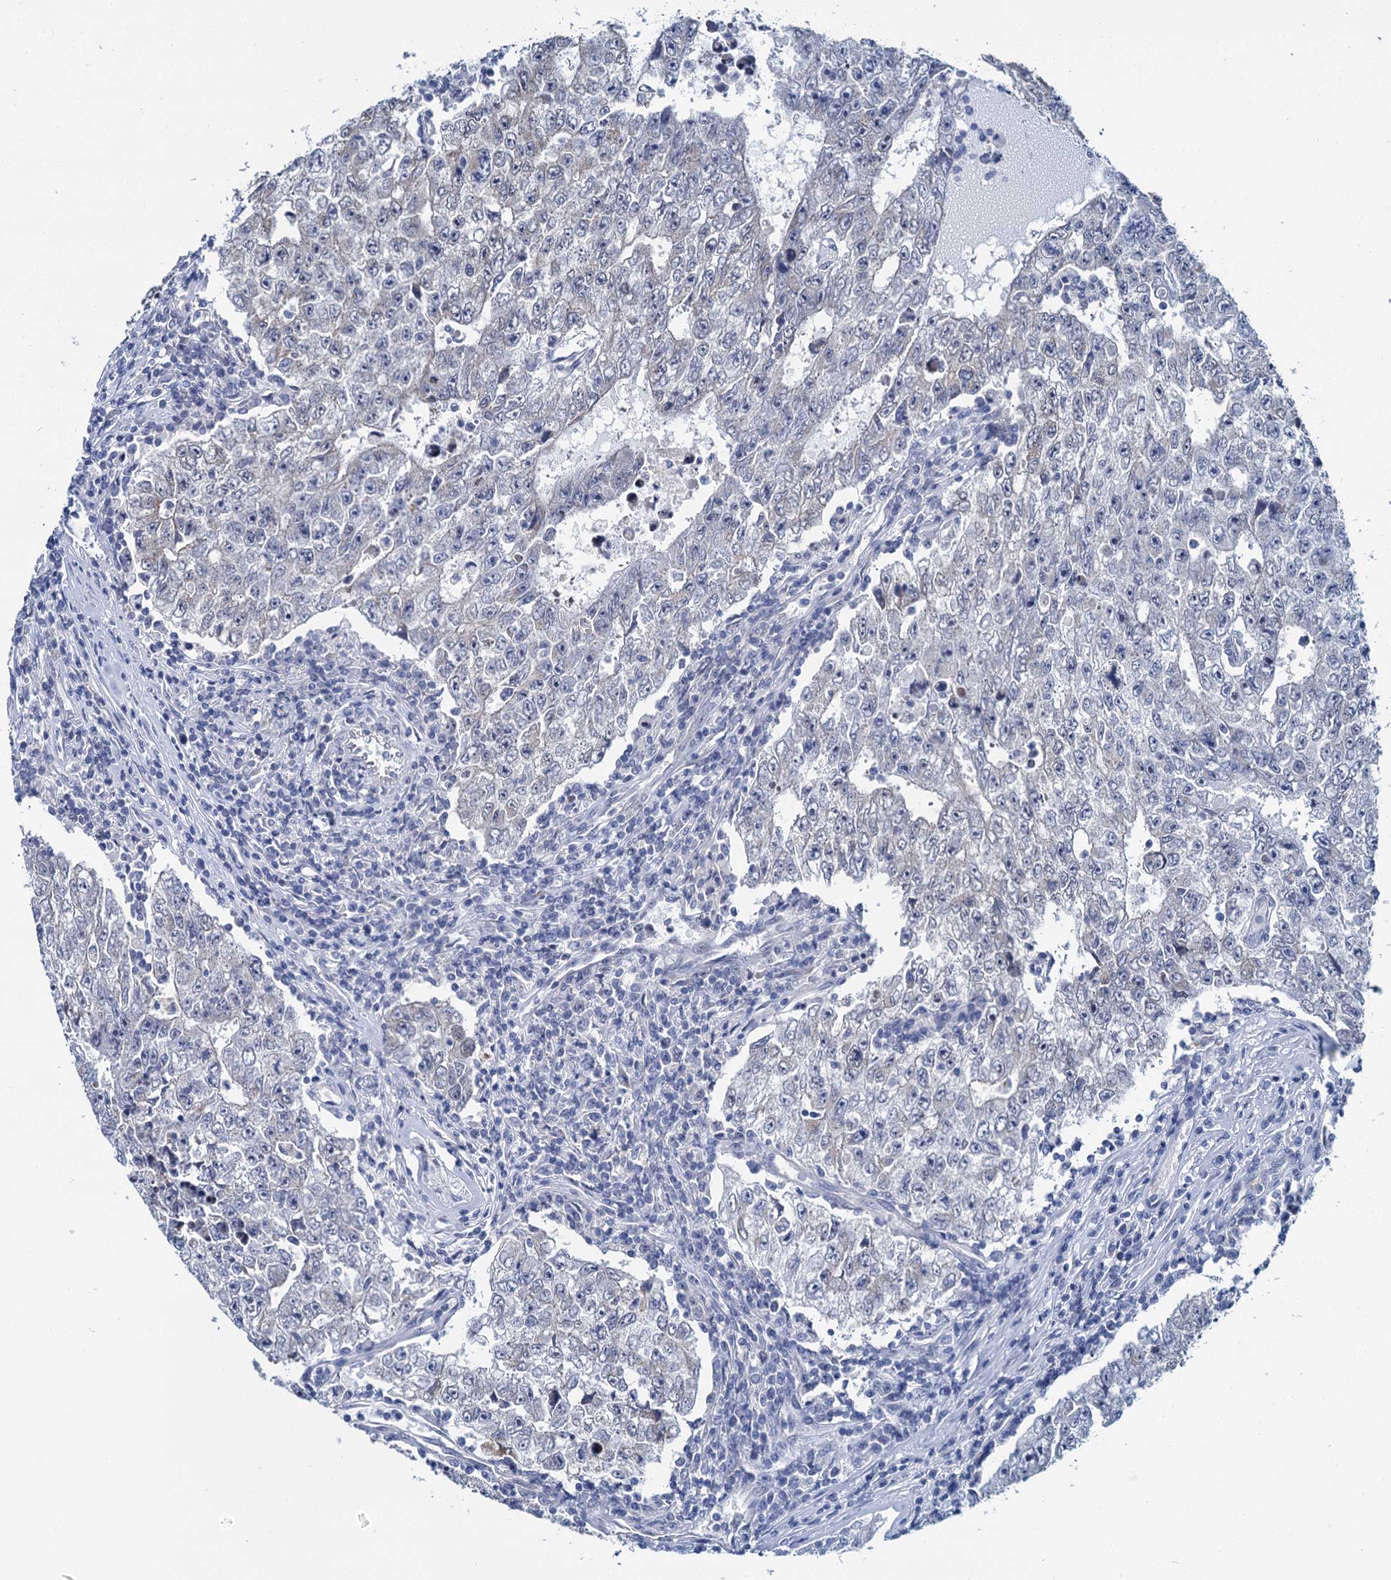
{"staining": {"intensity": "negative", "quantity": "none", "location": "none"}, "tissue": "testis cancer", "cell_type": "Tumor cells", "image_type": "cancer", "snomed": [{"axis": "morphology", "description": "Carcinoma, Embryonal, NOS"}, {"axis": "topography", "description": "Testis"}], "caption": "Human testis cancer (embryonal carcinoma) stained for a protein using IHC shows no positivity in tumor cells.", "gene": "MIOX", "patient": {"sex": "male", "age": 17}}